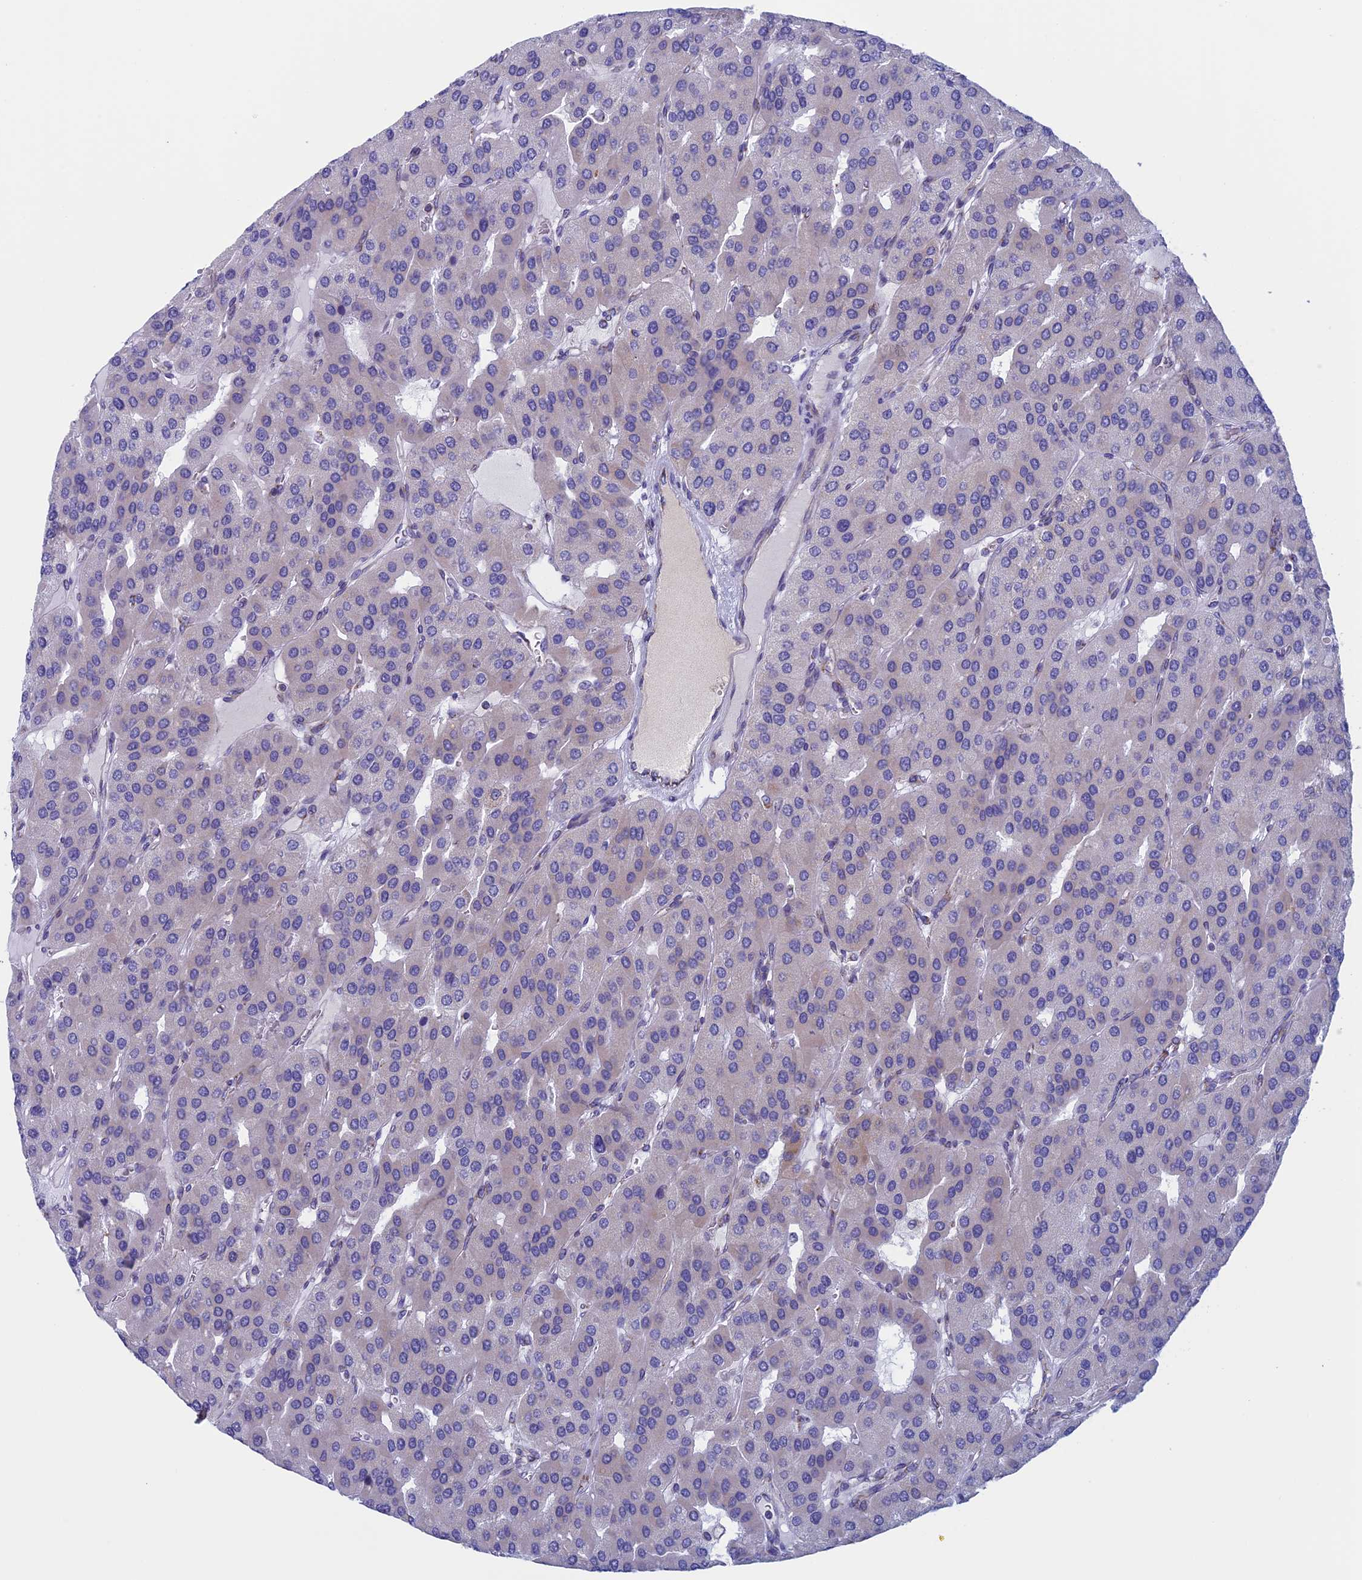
{"staining": {"intensity": "negative", "quantity": "none", "location": "none"}, "tissue": "parathyroid gland", "cell_type": "Glandular cells", "image_type": "normal", "snomed": [{"axis": "morphology", "description": "Normal tissue, NOS"}, {"axis": "morphology", "description": "Adenoma, NOS"}, {"axis": "topography", "description": "Parathyroid gland"}], "caption": "Immunohistochemistry micrograph of unremarkable parathyroid gland: parathyroid gland stained with DAB (3,3'-diaminobenzidine) displays no significant protein staining in glandular cells. (Brightfield microscopy of DAB immunohistochemistry at high magnification).", "gene": "NDUFB9", "patient": {"sex": "female", "age": 86}}